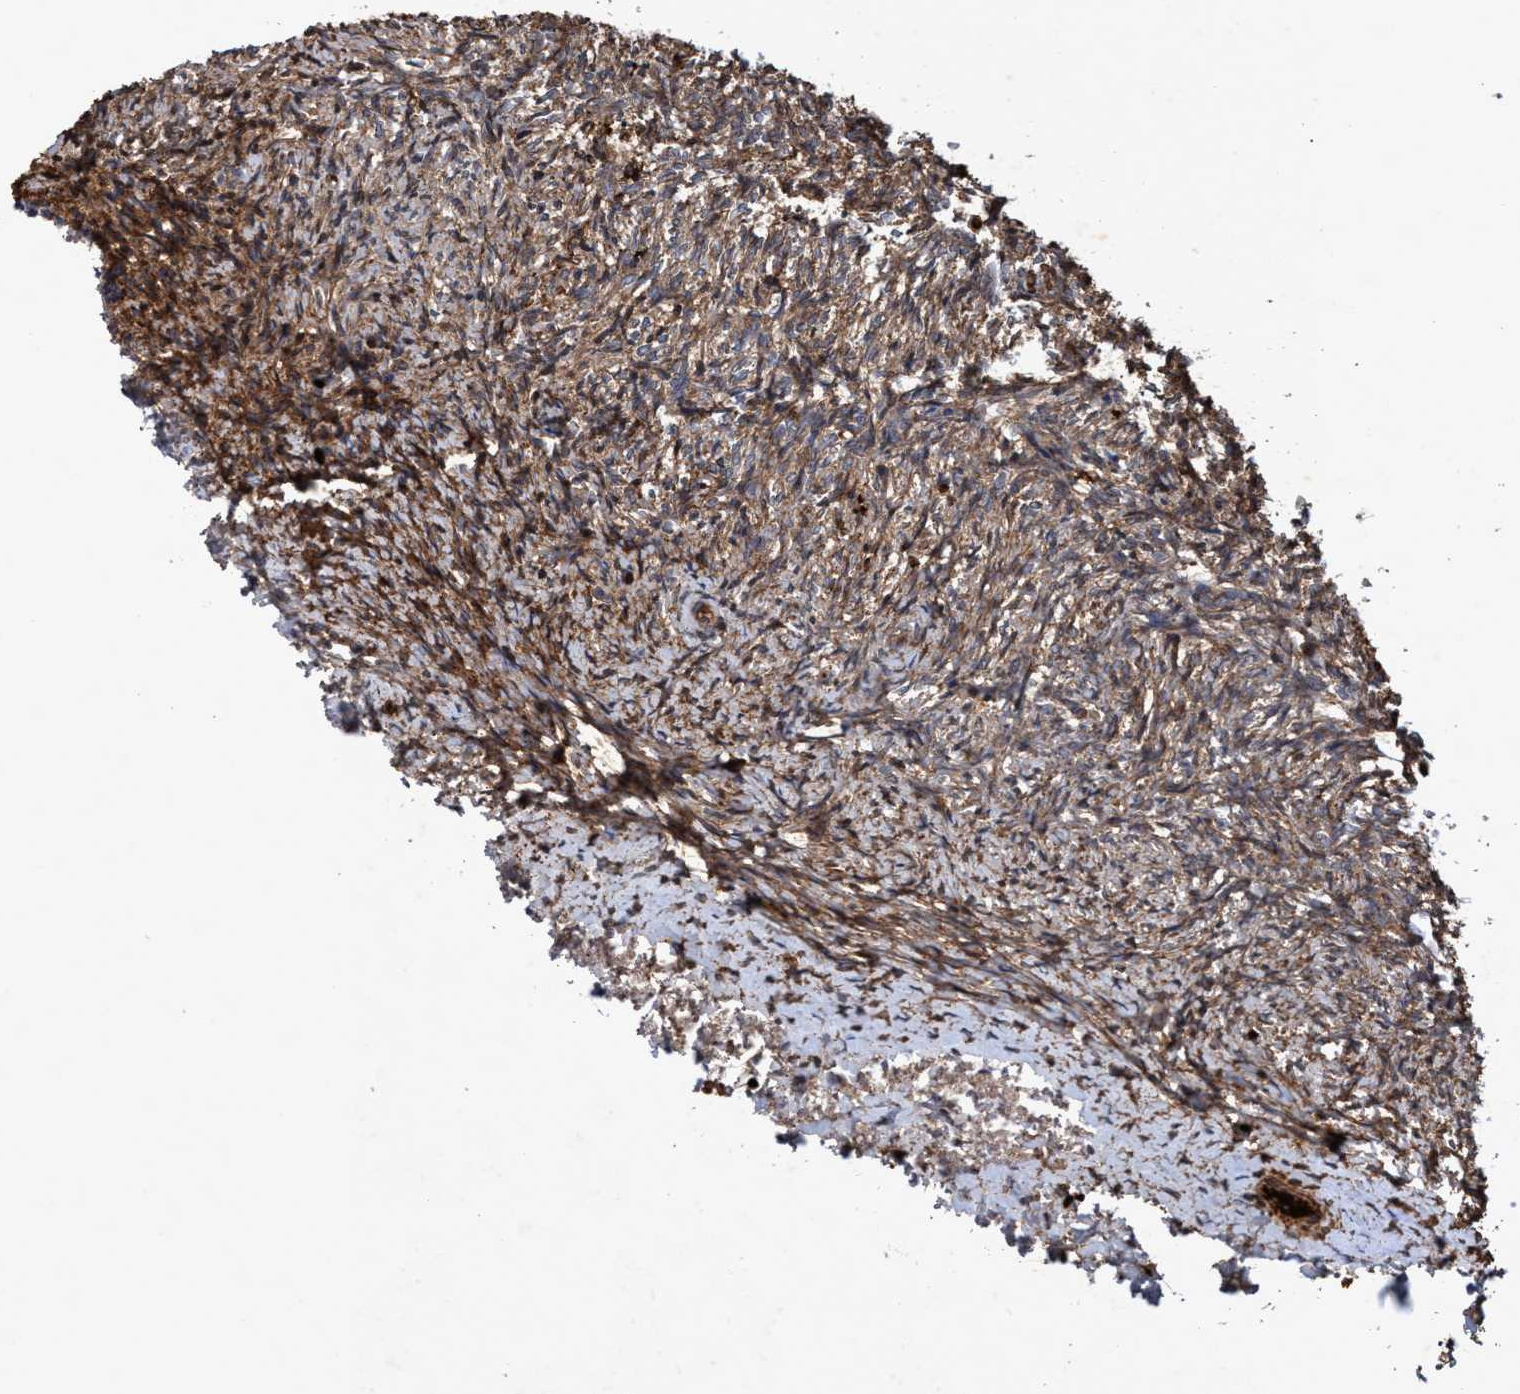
{"staining": {"intensity": "moderate", "quantity": ">75%", "location": "cytoplasmic/membranous"}, "tissue": "ovary", "cell_type": "Ovarian stroma cells", "image_type": "normal", "snomed": [{"axis": "morphology", "description": "Normal tissue, NOS"}, {"axis": "topography", "description": "Ovary"}], "caption": "Immunohistochemistry image of benign human ovary stained for a protein (brown), which demonstrates medium levels of moderate cytoplasmic/membranous staining in about >75% of ovarian stroma cells.", "gene": "CHMP6", "patient": {"sex": "female", "age": 41}}